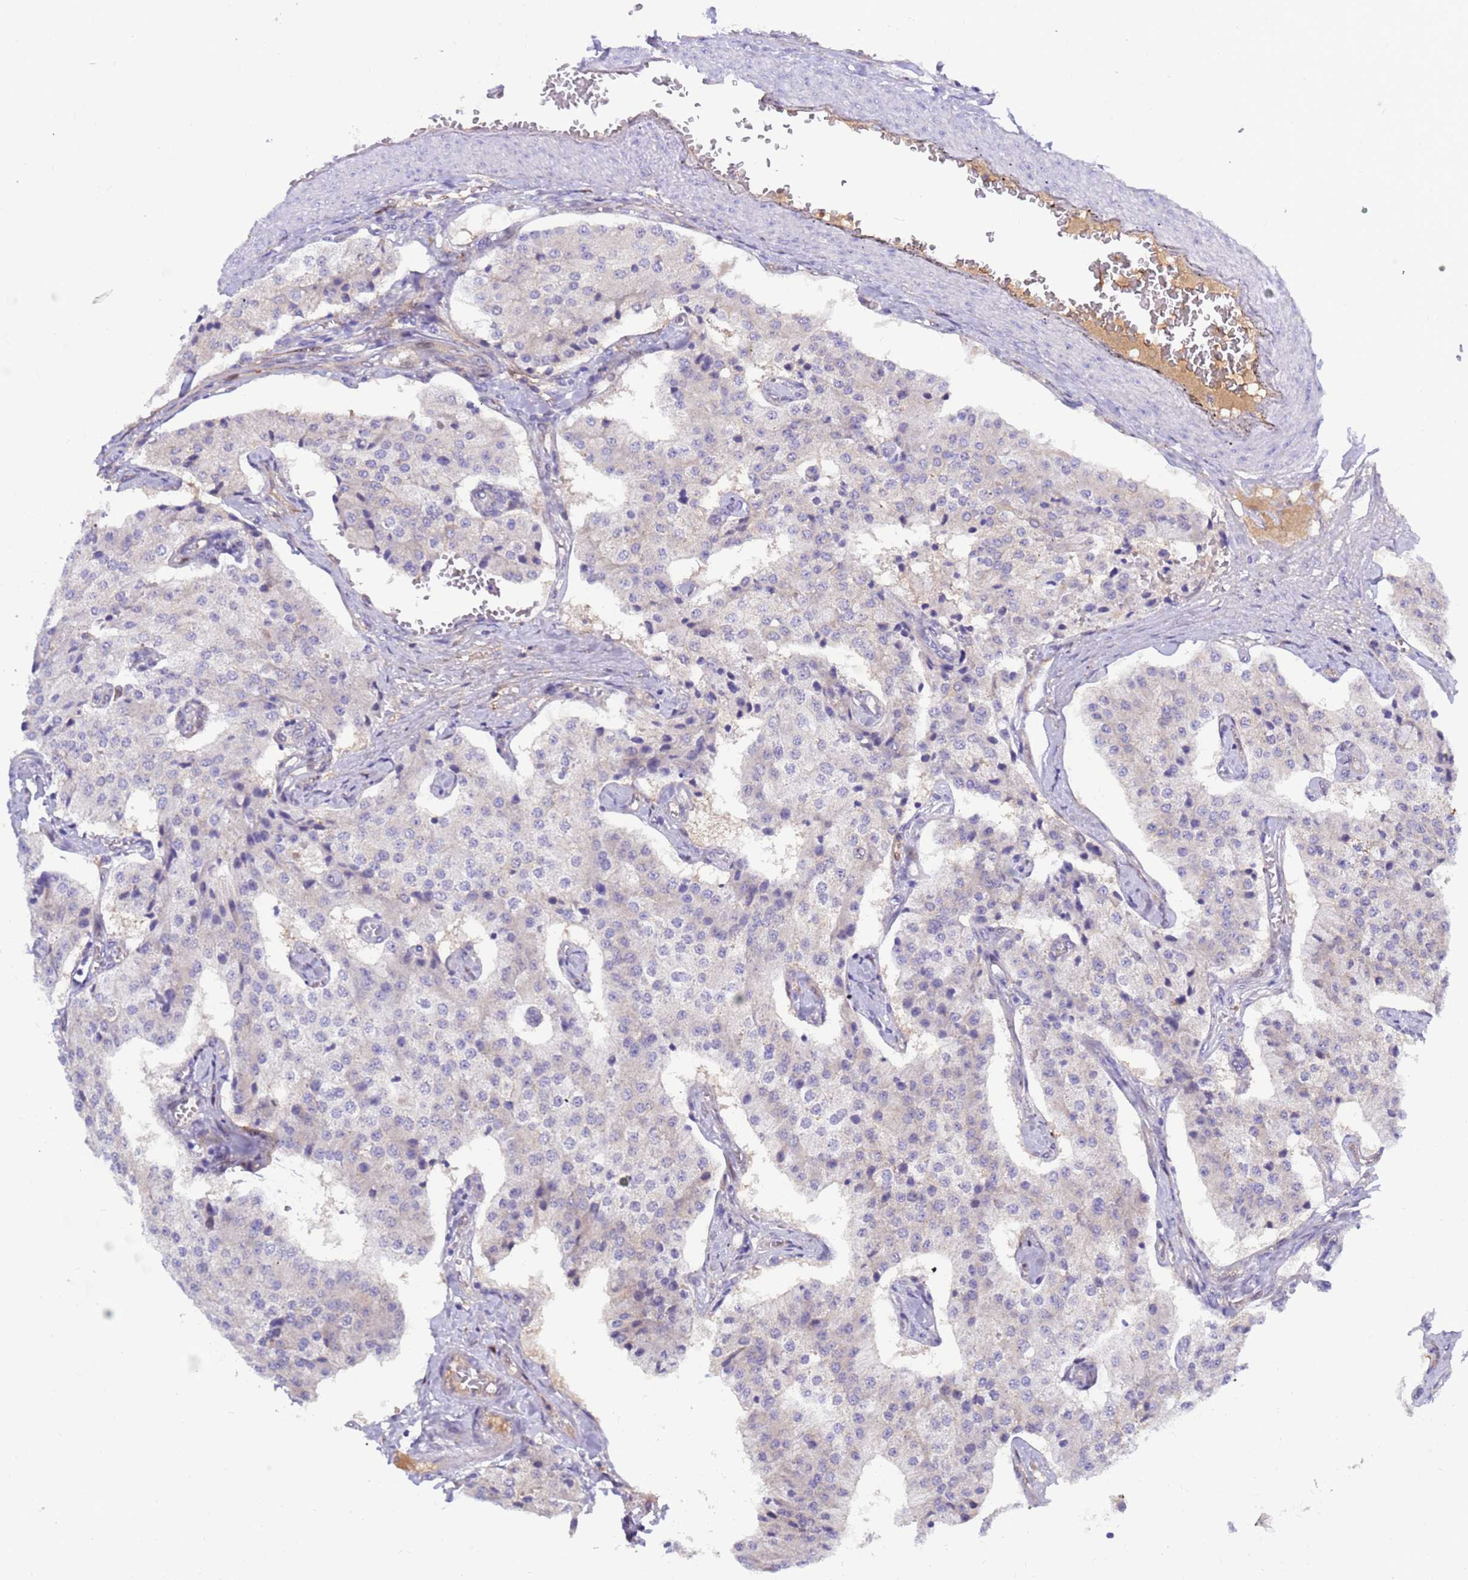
{"staining": {"intensity": "negative", "quantity": "none", "location": "none"}, "tissue": "carcinoid", "cell_type": "Tumor cells", "image_type": "cancer", "snomed": [{"axis": "morphology", "description": "Carcinoid, malignant, NOS"}, {"axis": "topography", "description": "Colon"}], "caption": "Immunohistochemistry (IHC) histopathology image of carcinoid stained for a protein (brown), which reveals no expression in tumor cells.", "gene": "FOXRED1", "patient": {"sex": "female", "age": 52}}